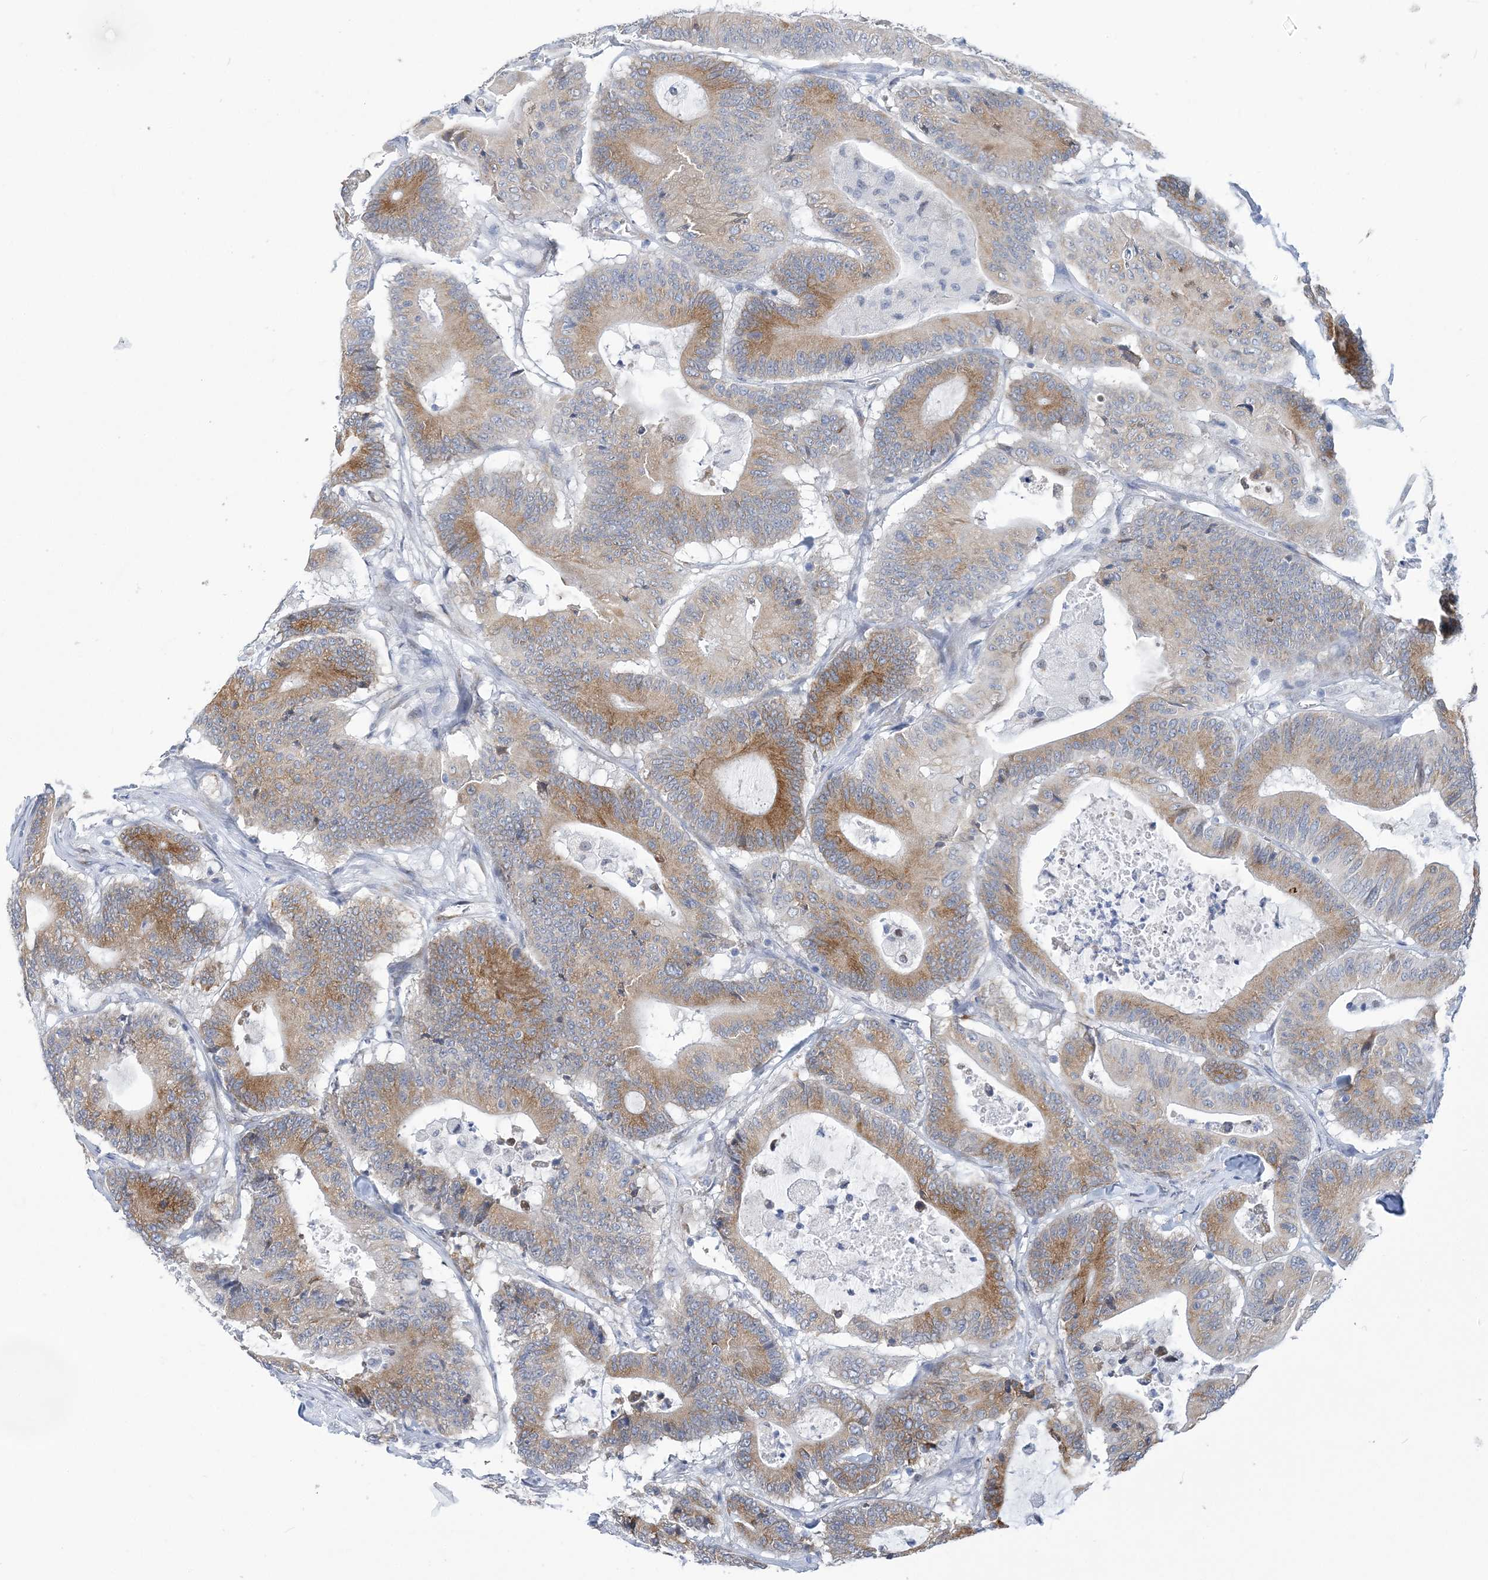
{"staining": {"intensity": "moderate", "quantity": "25%-75%", "location": "cytoplasmic/membranous"}, "tissue": "colorectal cancer", "cell_type": "Tumor cells", "image_type": "cancer", "snomed": [{"axis": "morphology", "description": "Adenocarcinoma, NOS"}, {"axis": "topography", "description": "Colon"}], "caption": "A medium amount of moderate cytoplasmic/membranous staining is seen in about 25%-75% of tumor cells in colorectal cancer tissue.", "gene": "PLEKHG4B", "patient": {"sex": "female", "age": 84}}